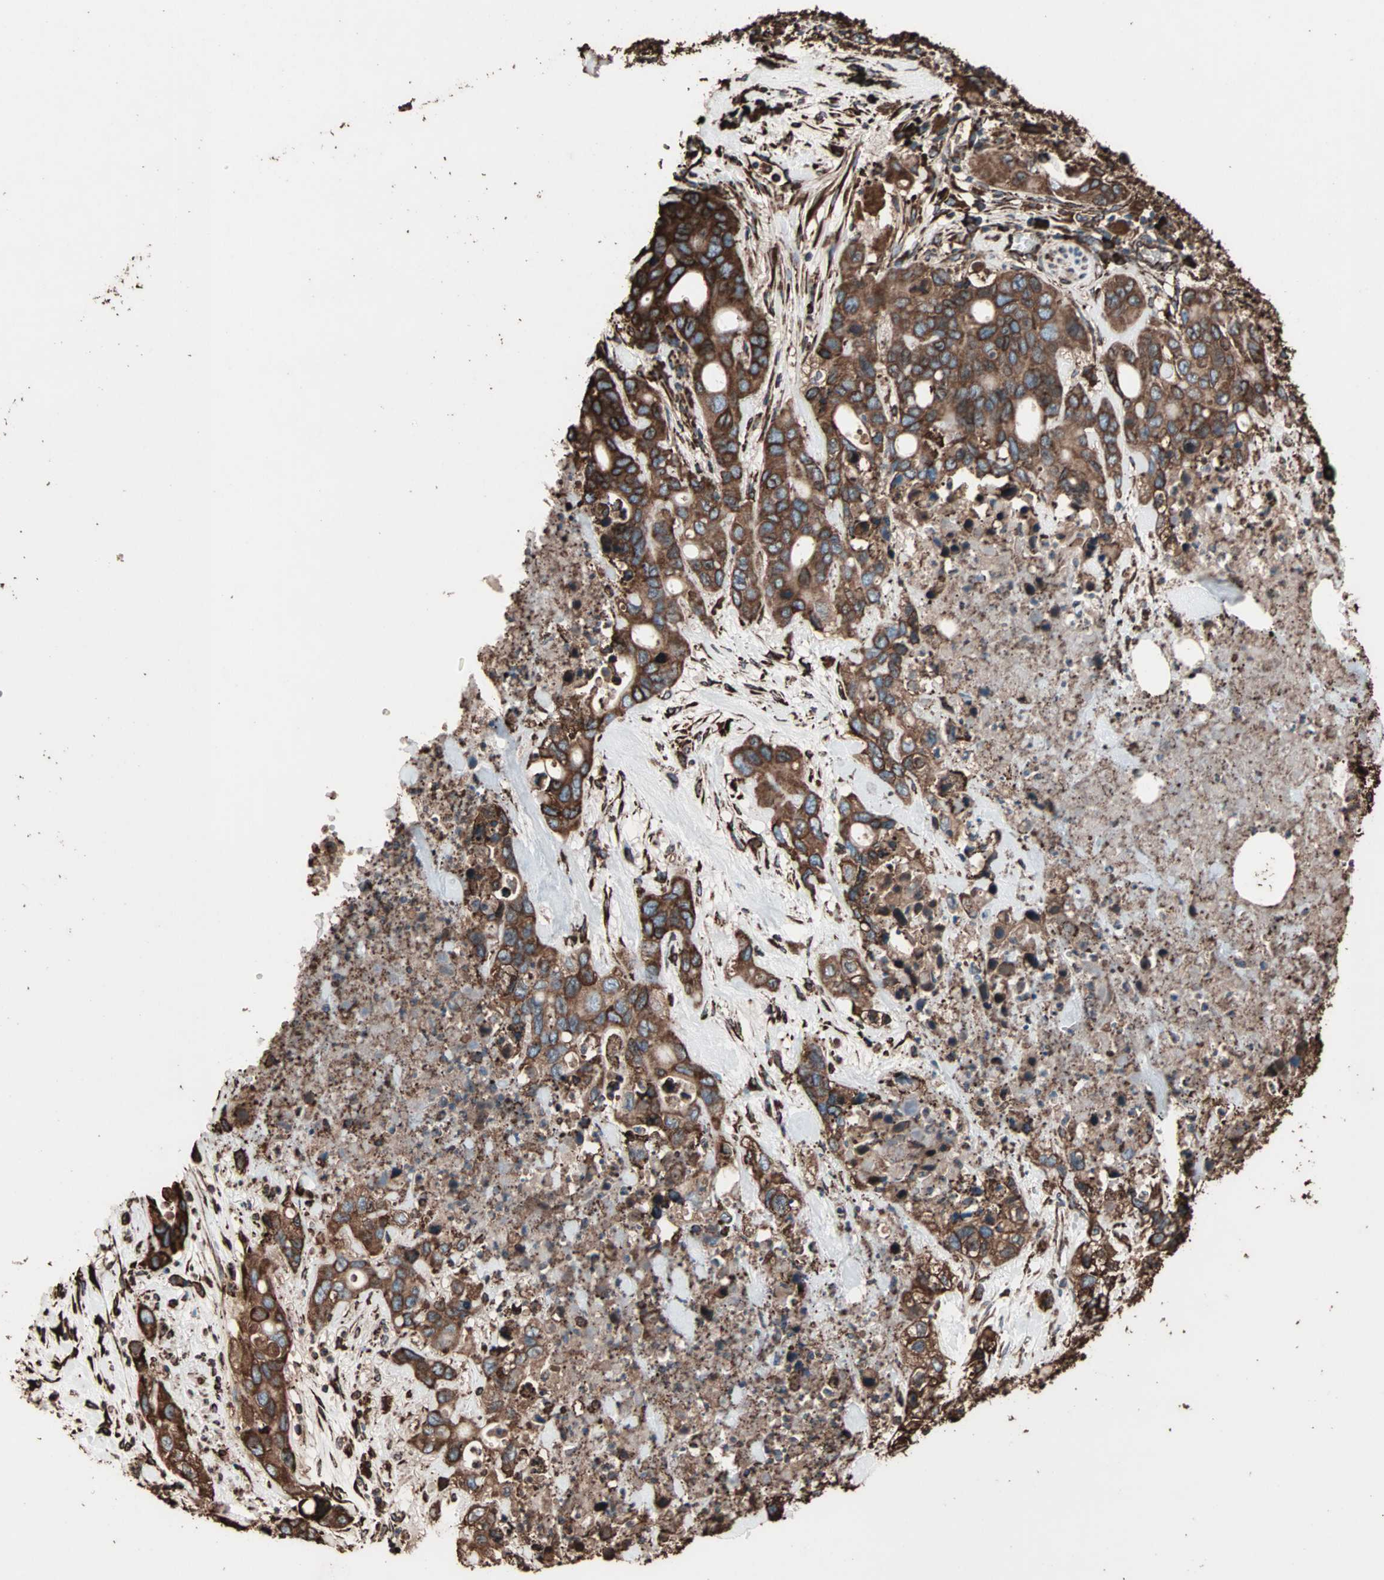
{"staining": {"intensity": "strong", "quantity": ">75%", "location": "cytoplasmic/membranous"}, "tissue": "pancreatic cancer", "cell_type": "Tumor cells", "image_type": "cancer", "snomed": [{"axis": "morphology", "description": "Adenocarcinoma, NOS"}, {"axis": "topography", "description": "Pancreas"}], "caption": "A photomicrograph of adenocarcinoma (pancreatic) stained for a protein demonstrates strong cytoplasmic/membranous brown staining in tumor cells.", "gene": "HSP90B1", "patient": {"sex": "female", "age": 71}}